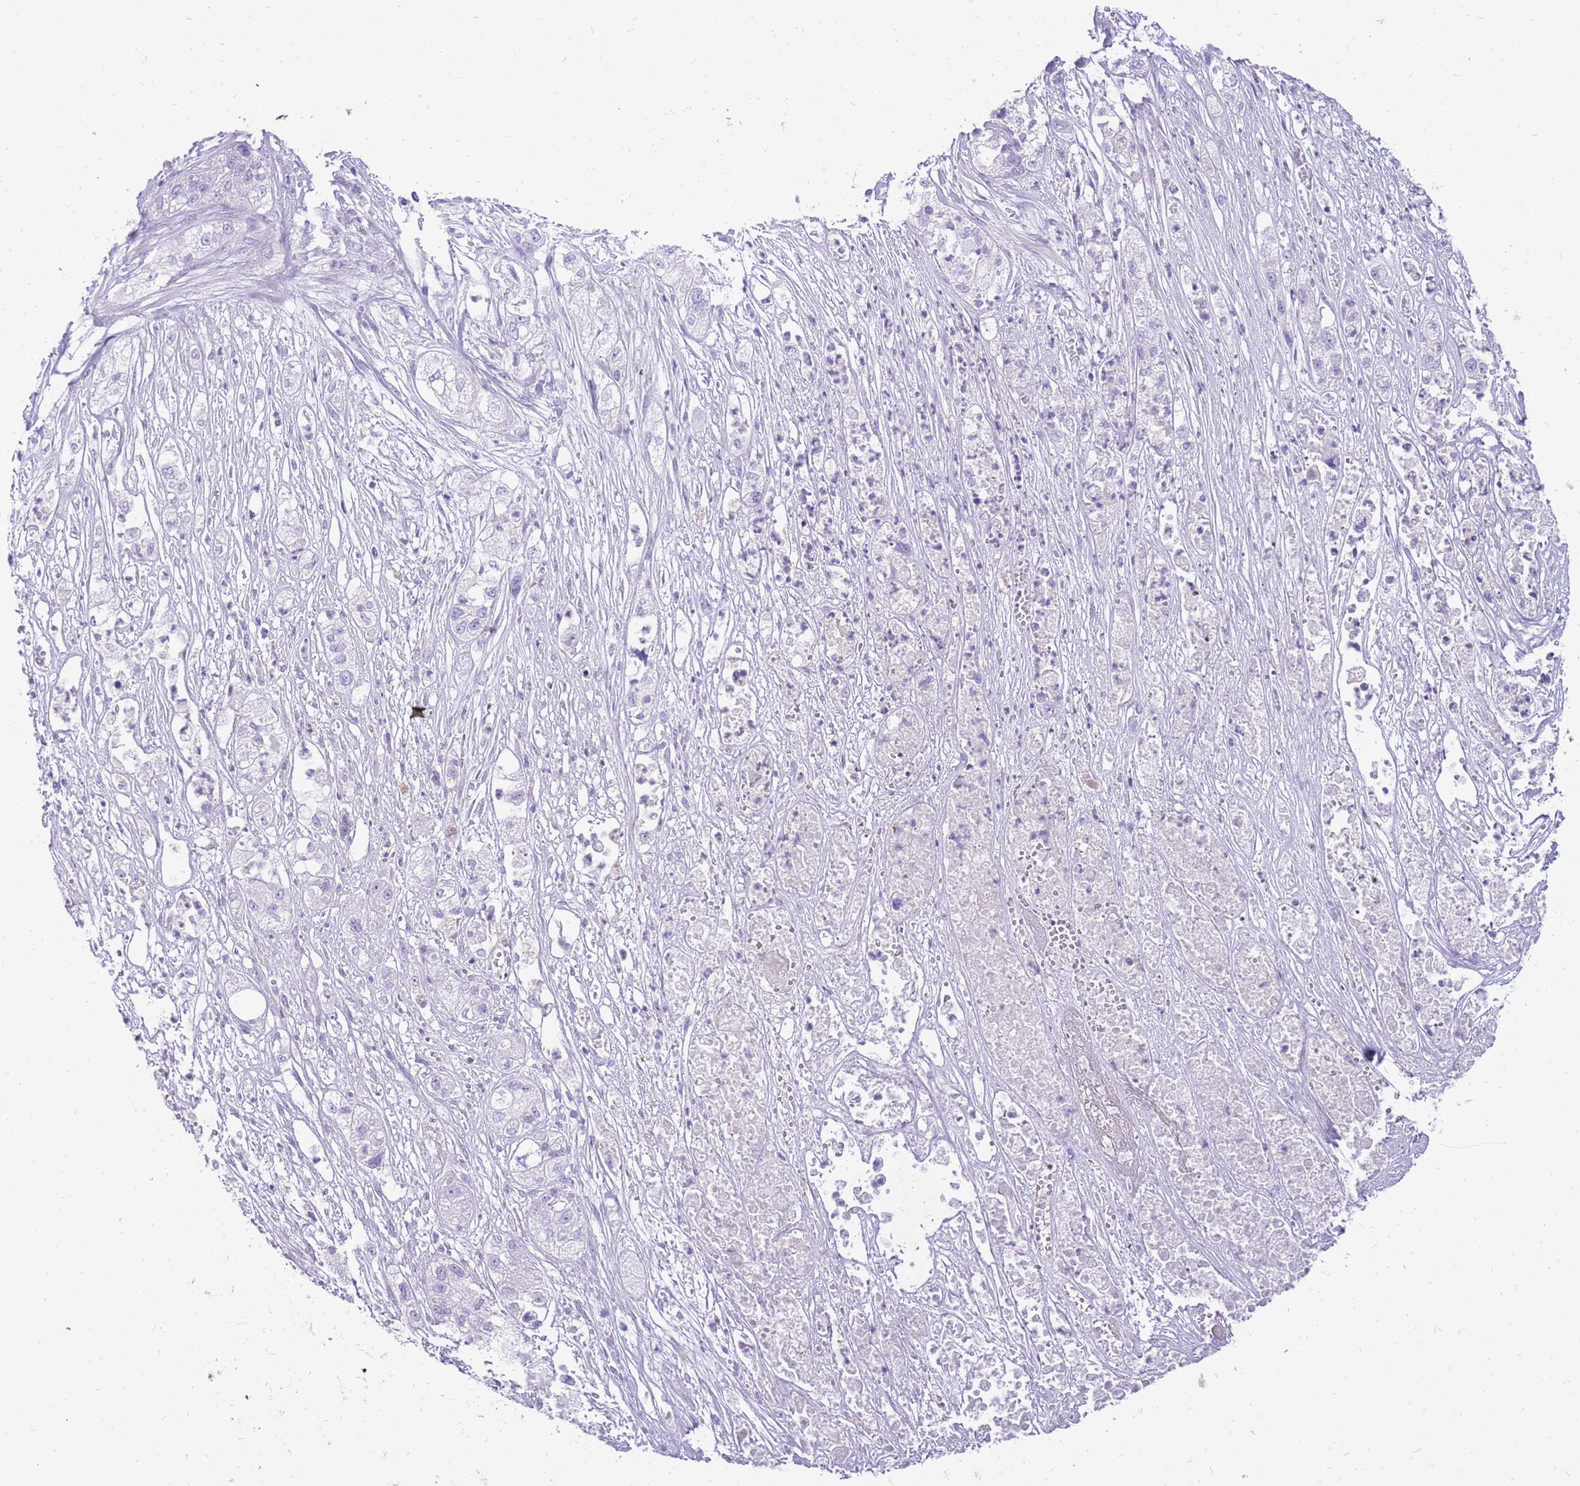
{"staining": {"intensity": "negative", "quantity": "none", "location": "none"}, "tissue": "pancreatic cancer", "cell_type": "Tumor cells", "image_type": "cancer", "snomed": [{"axis": "morphology", "description": "Adenocarcinoma, NOS"}, {"axis": "topography", "description": "Pancreas"}], "caption": "High magnification brightfield microscopy of pancreatic cancer (adenocarcinoma) stained with DAB (3,3'-diaminobenzidine) (brown) and counterstained with hematoxylin (blue): tumor cells show no significant expression.", "gene": "PCNX1", "patient": {"sex": "female", "age": 78}}